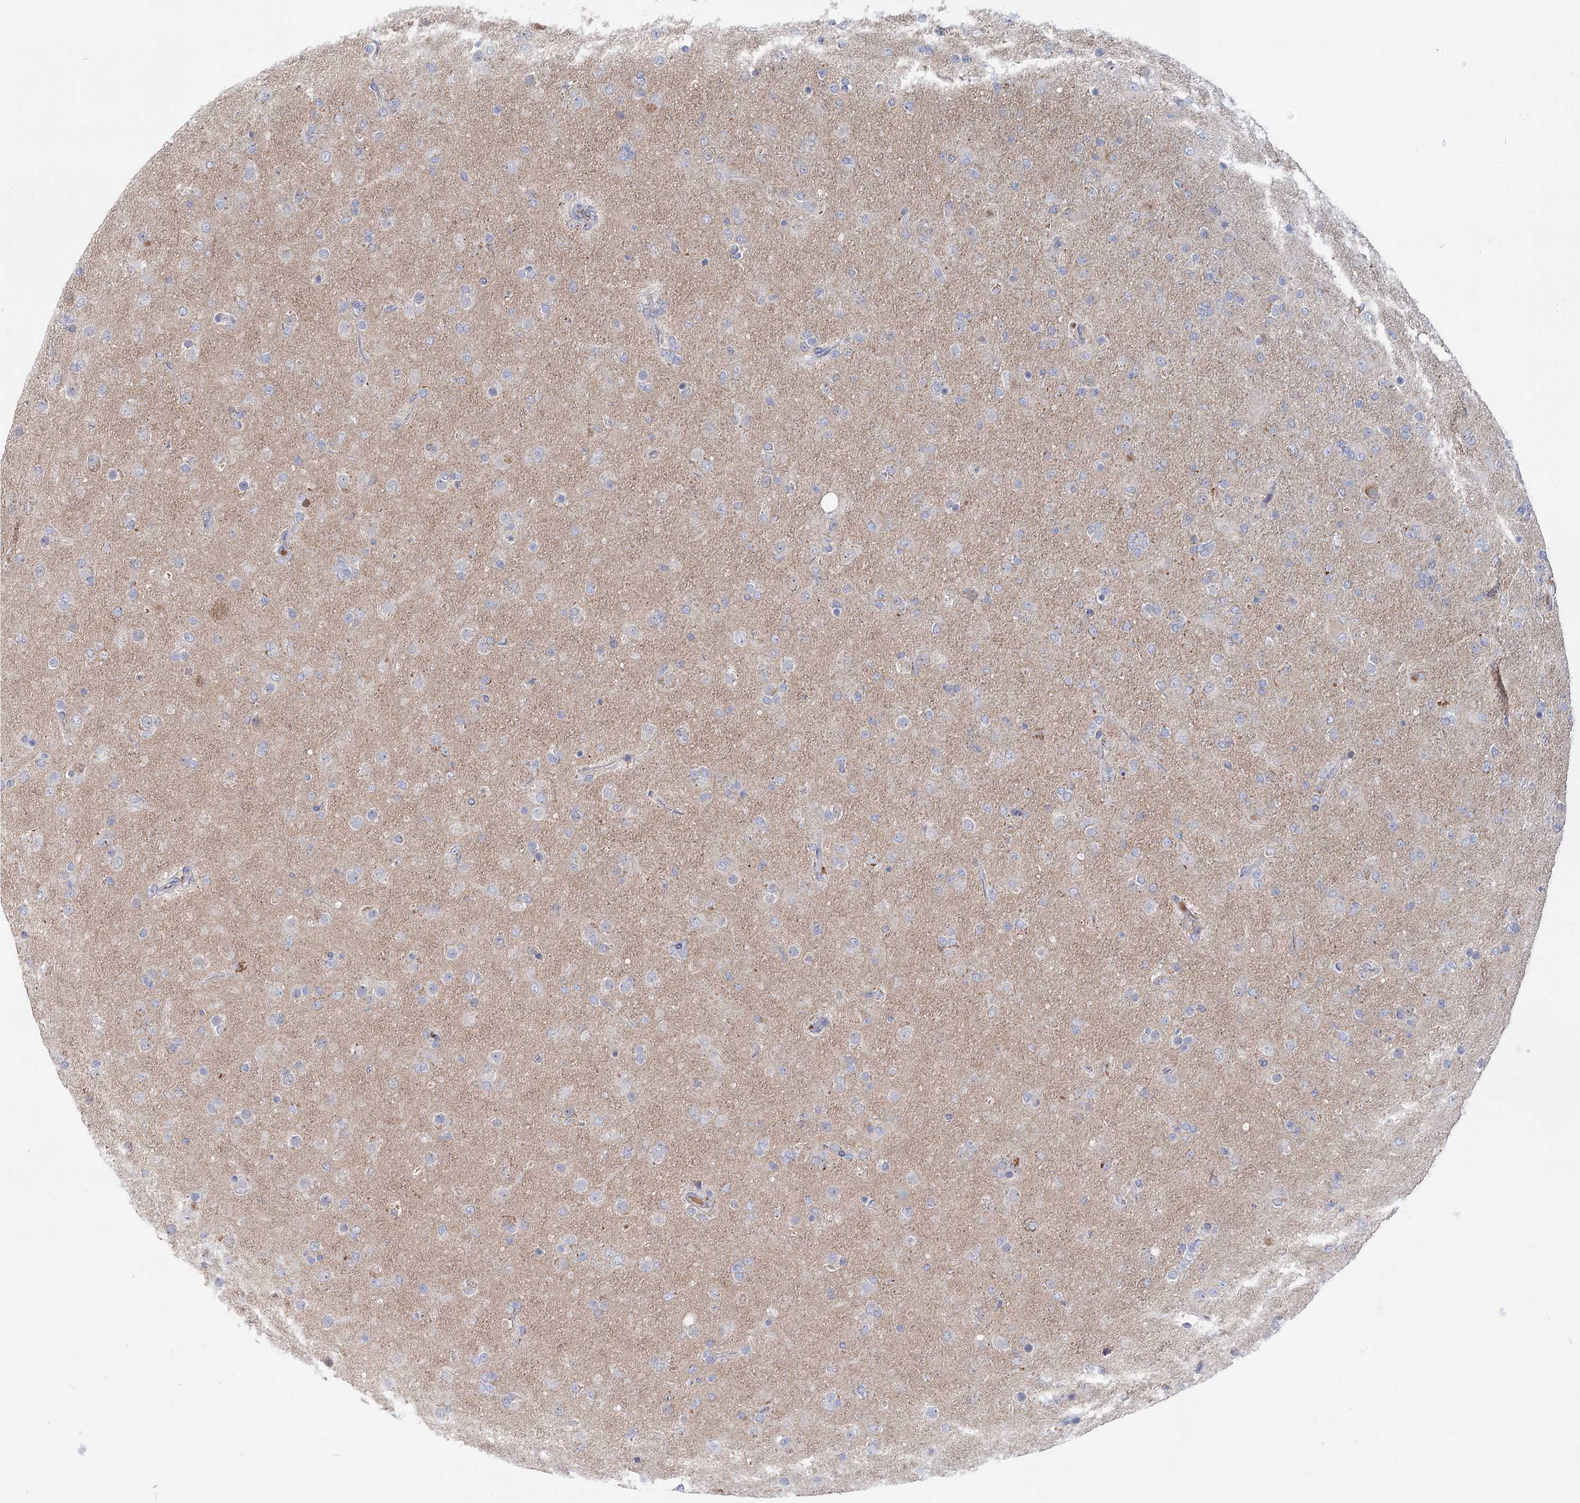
{"staining": {"intensity": "weak", "quantity": "<25%", "location": "cytoplasmic/membranous"}, "tissue": "glioma", "cell_type": "Tumor cells", "image_type": "cancer", "snomed": [{"axis": "morphology", "description": "Glioma, malignant, Low grade"}, {"axis": "topography", "description": "Brain"}], "caption": "There is no significant staining in tumor cells of glioma.", "gene": "ARHGAP44", "patient": {"sex": "male", "age": 65}}